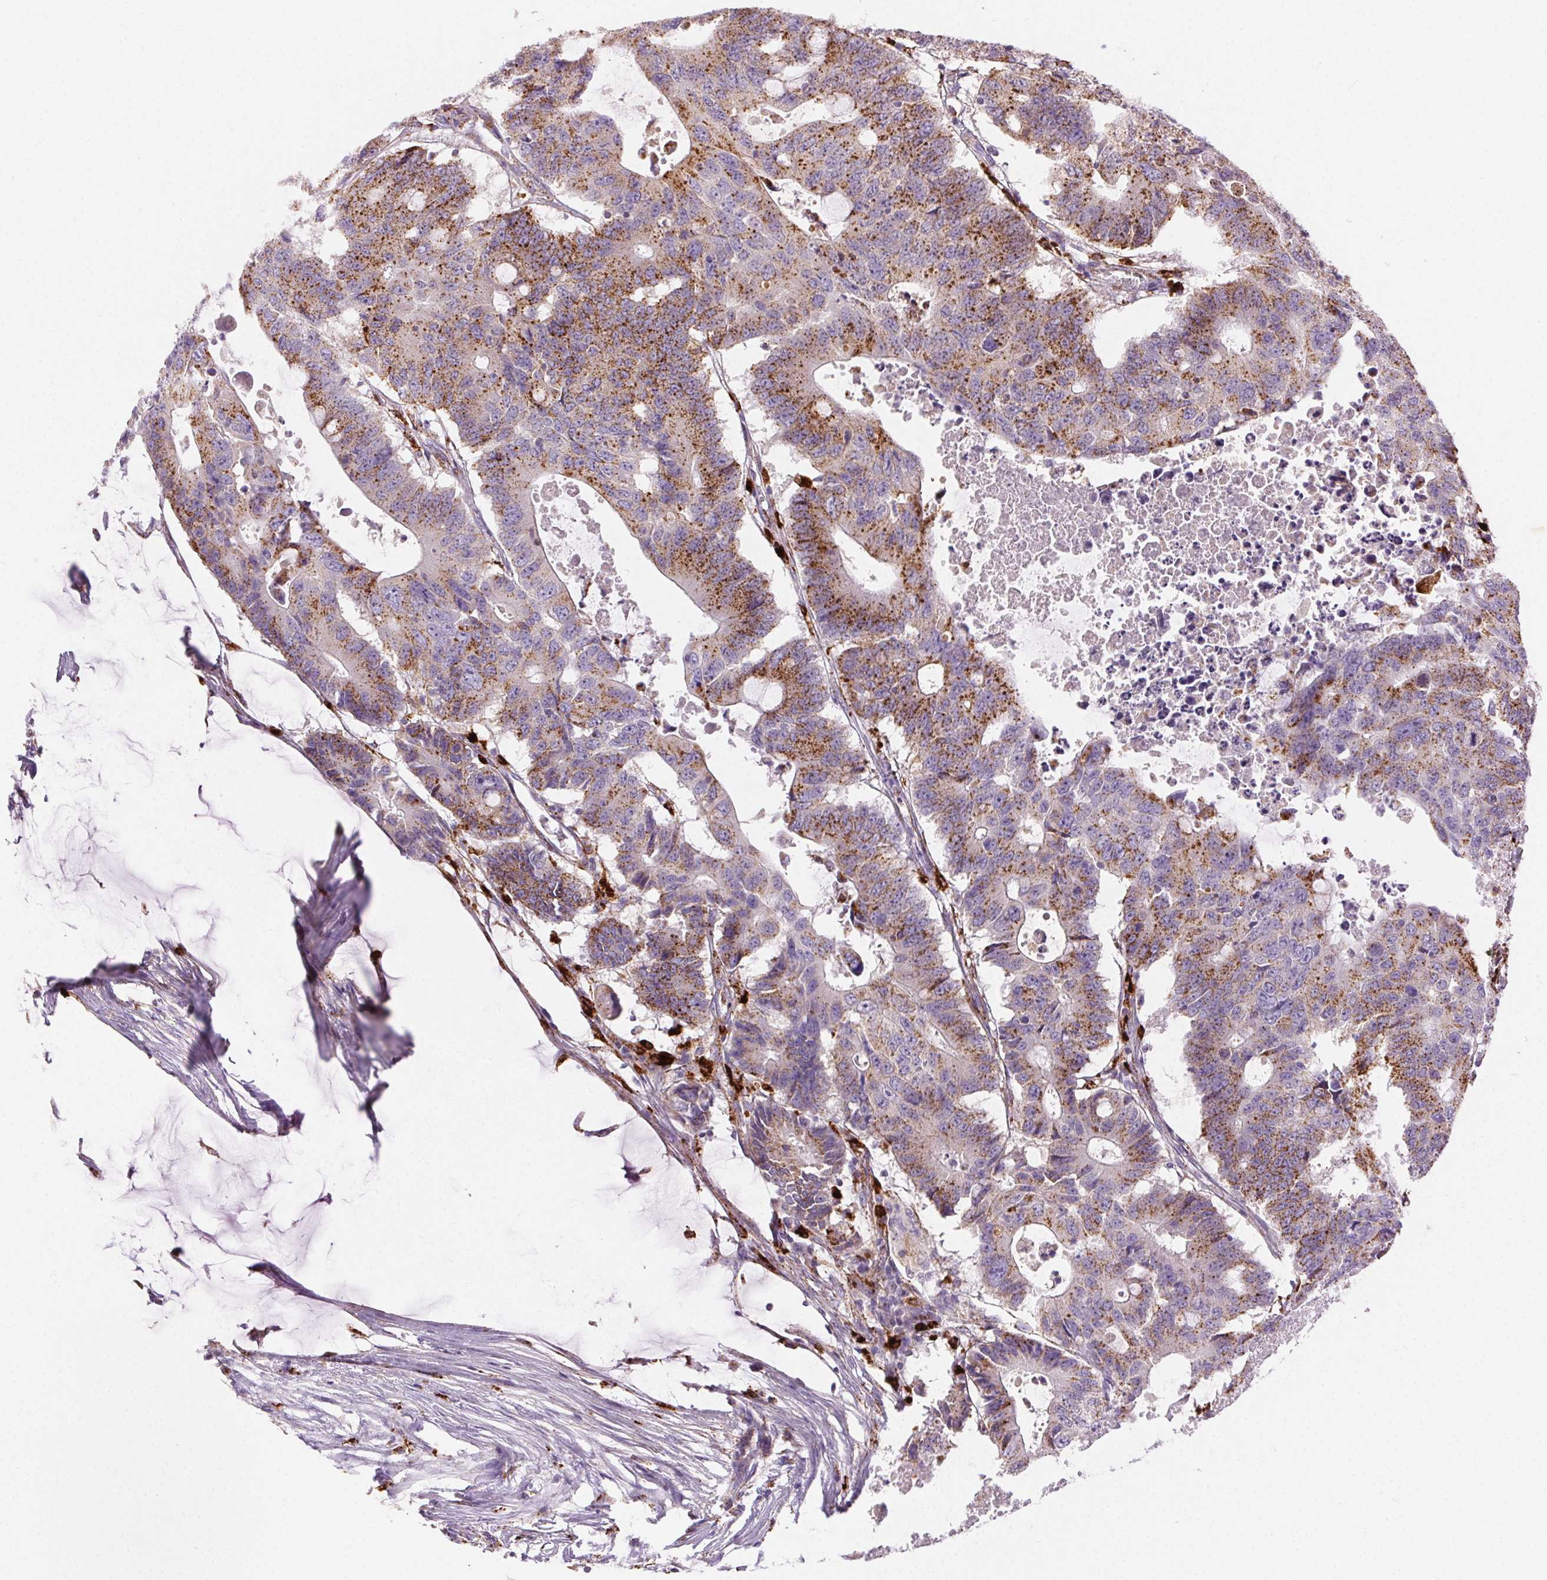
{"staining": {"intensity": "moderate", "quantity": ">75%", "location": "cytoplasmic/membranous"}, "tissue": "colorectal cancer", "cell_type": "Tumor cells", "image_type": "cancer", "snomed": [{"axis": "morphology", "description": "Adenocarcinoma, NOS"}, {"axis": "topography", "description": "Colon"}], "caption": "The photomicrograph displays staining of colorectal cancer (adenocarcinoma), revealing moderate cytoplasmic/membranous protein positivity (brown color) within tumor cells. The staining was performed using DAB (3,3'-diaminobenzidine), with brown indicating positive protein expression. Nuclei are stained blue with hematoxylin.", "gene": "SCPEP1", "patient": {"sex": "male", "age": 71}}